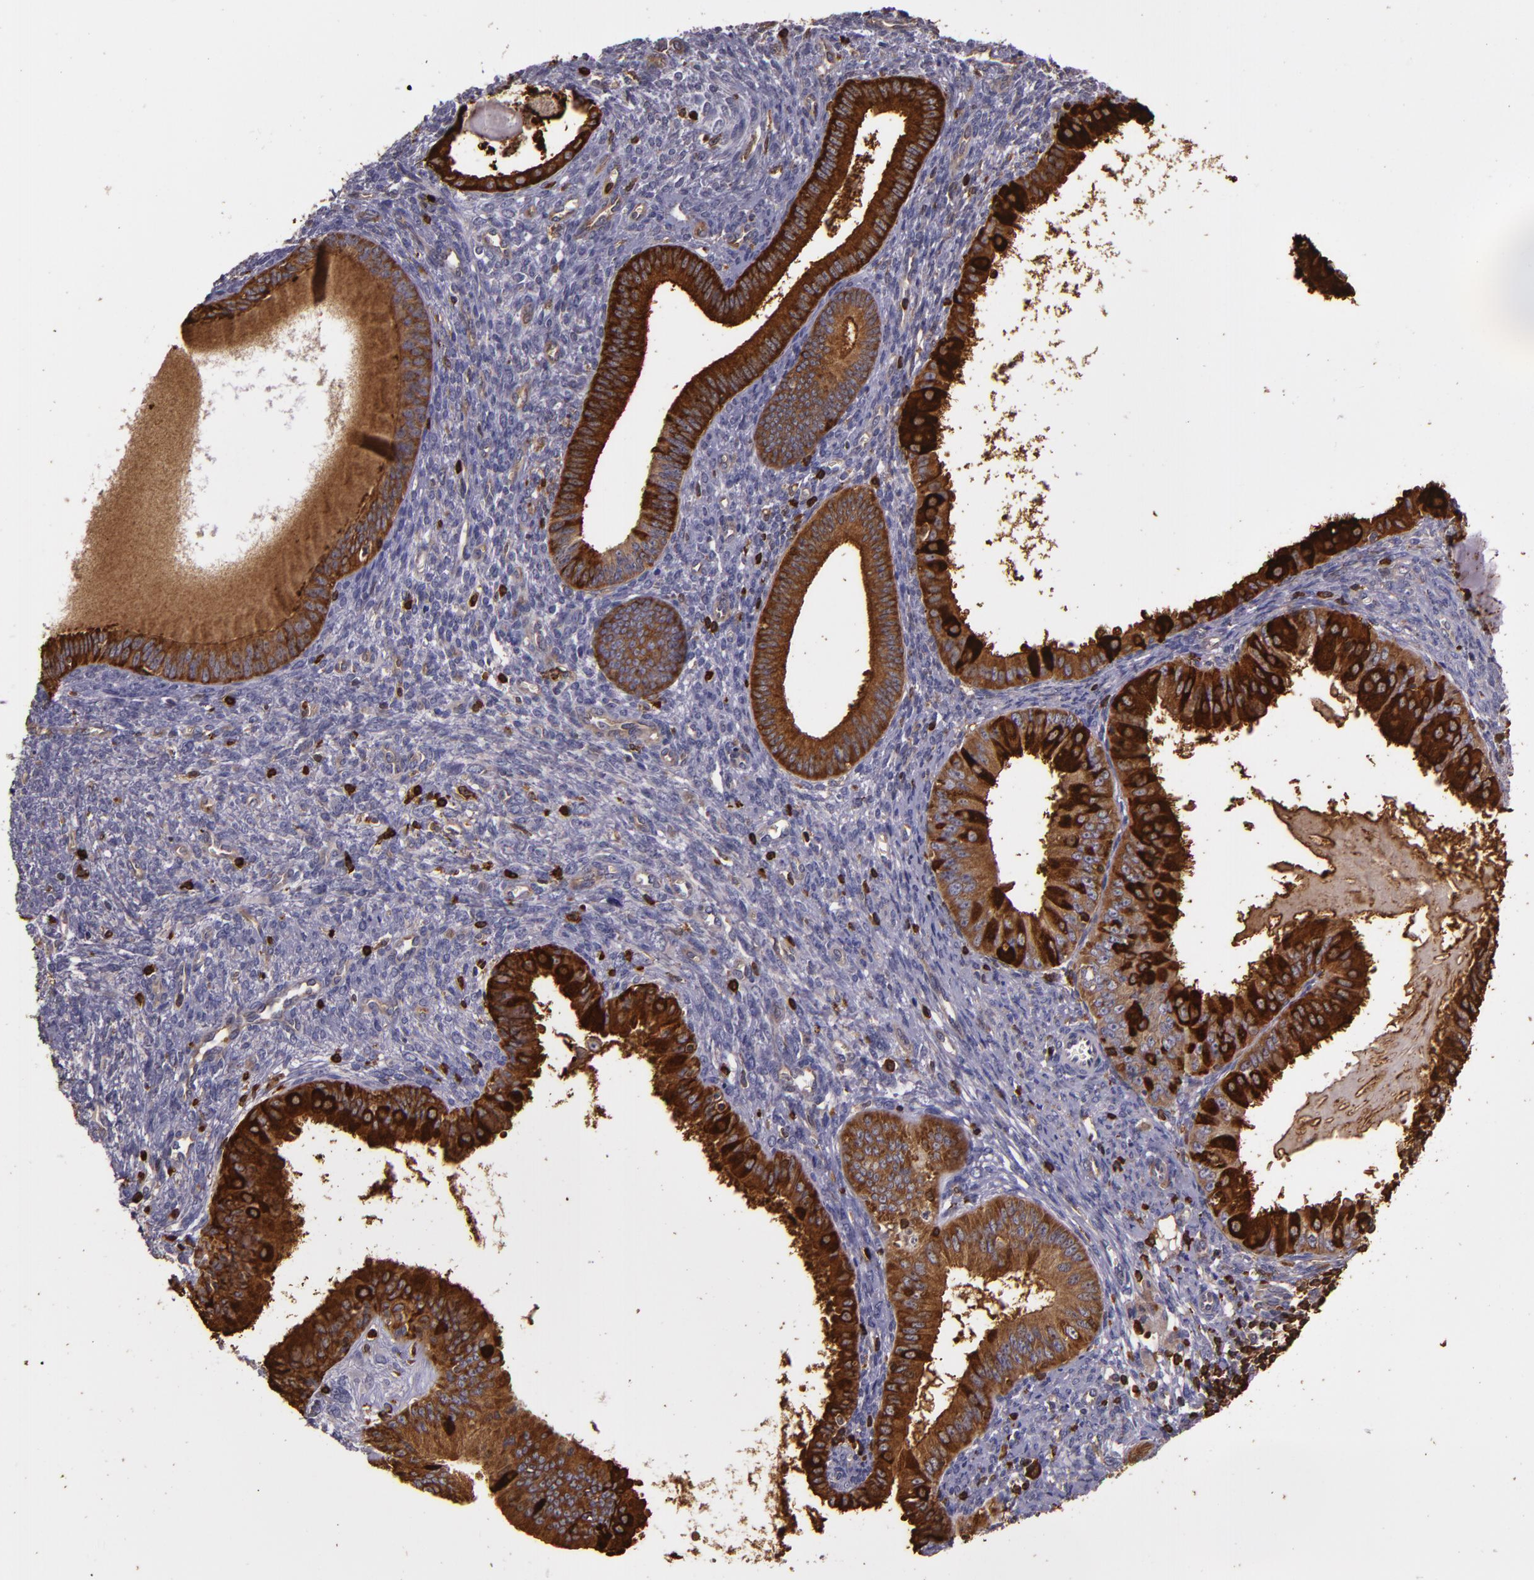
{"staining": {"intensity": "strong", "quantity": ">75%", "location": "cytoplasmic/membranous"}, "tissue": "endometrial cancer", "cell_type": "Tumor cells", "image_type": "cancer", "snomed": [{"axis": "morphology", "description": "Adenocarcinoma, NOS"}, {"axis": "topography", "description": "Endometrium"}], "caption": "Immunohistochemistry of human endometrial adenocarcinoma shows high levels of strong cytoplasmic/membranous expression in about >75% of tumor cells.", "gene": "SLC9A3R1", "patient": {"sex": "female", "age": 76}}